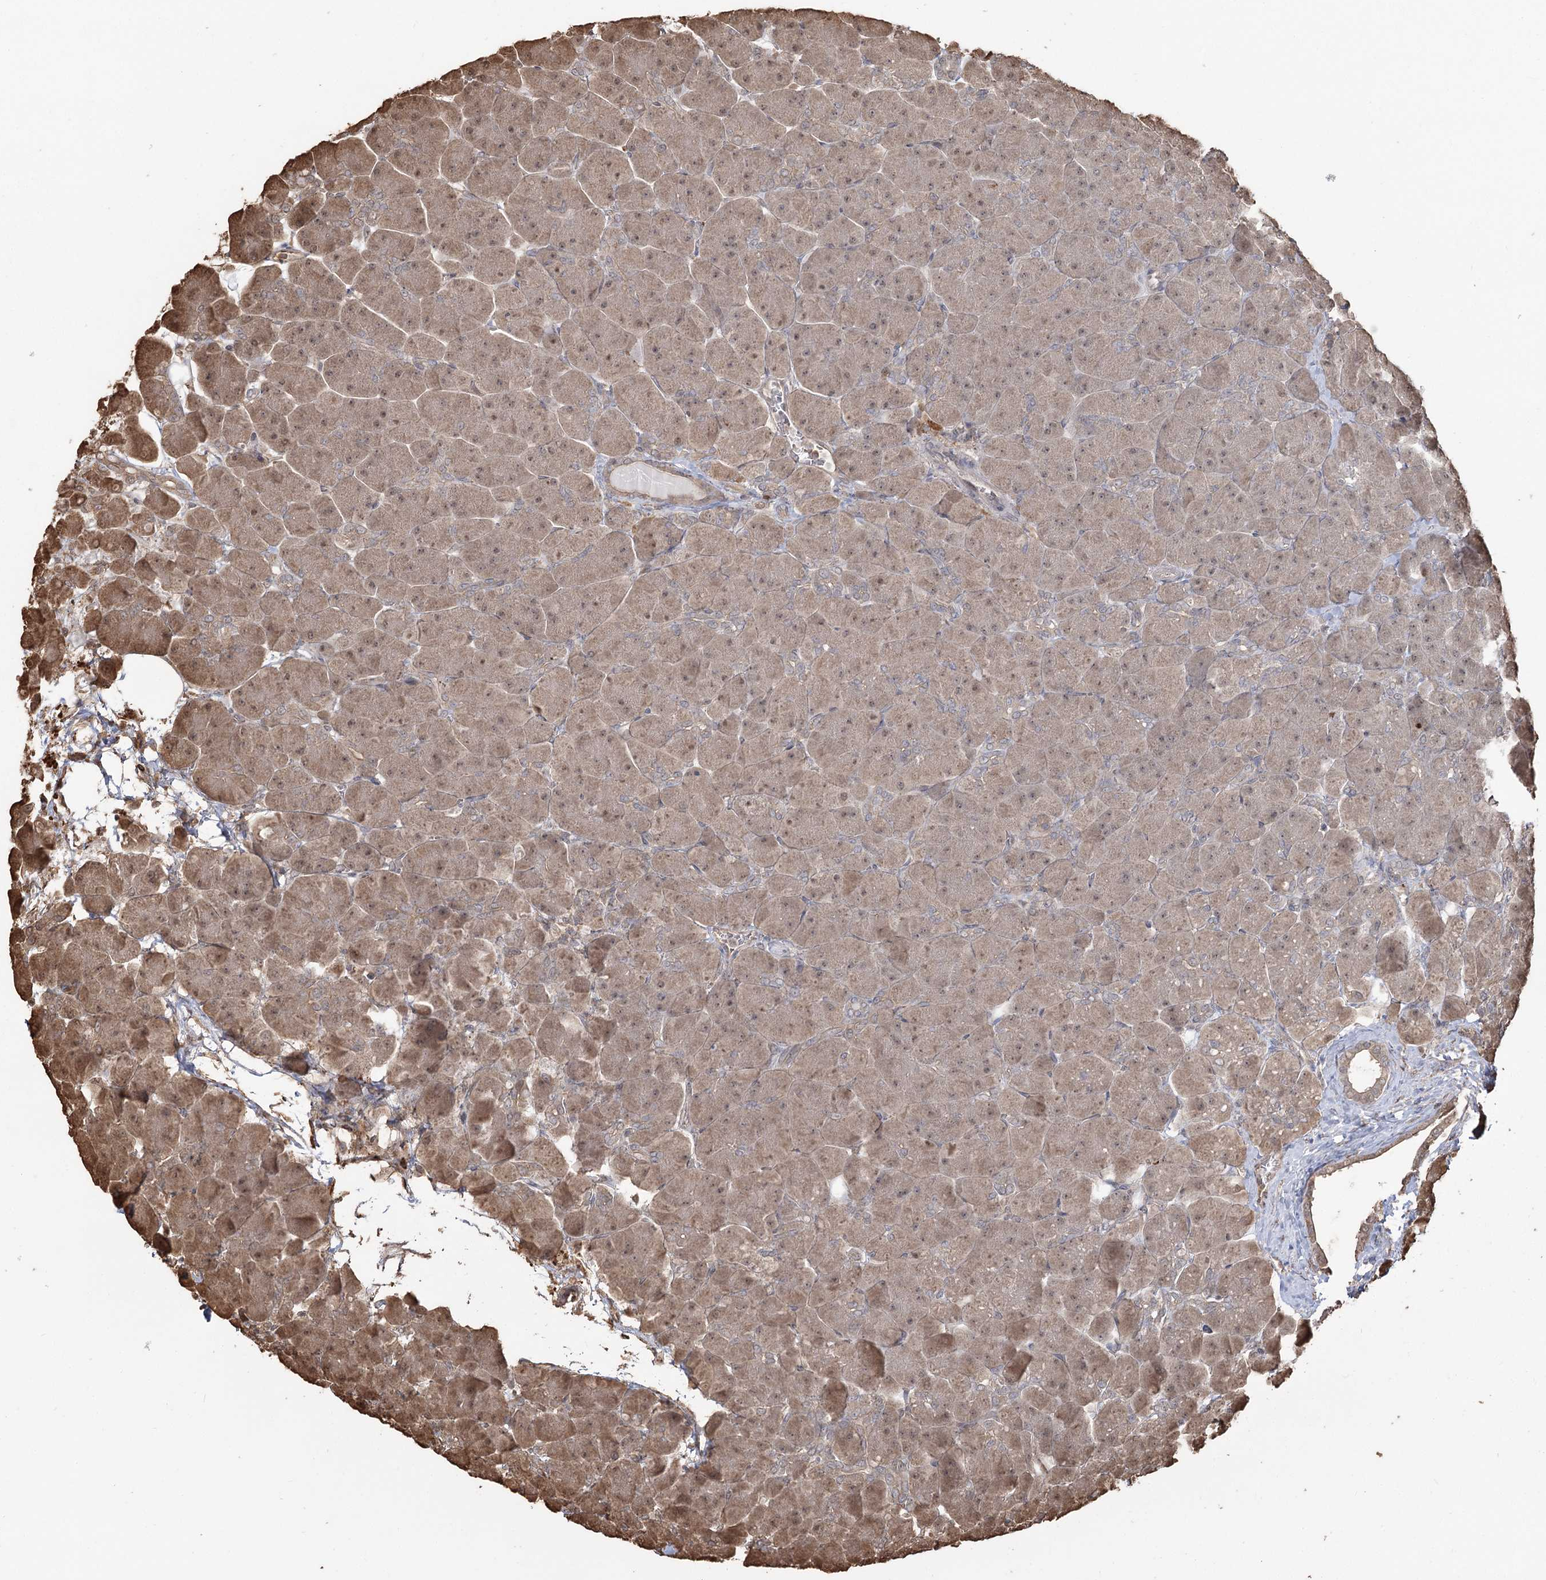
{"staining": {"intensity": "weak", "quantity": "25%-75%", "location": "cytoplasmic/membranous,nuclear"}, "tissue": "pancreas", "cell_type": "Exocrine glandular cells", "image_type": "normal", "snomed": [{"axis": "morphology", "description": "Normal tissue, NOS"}, {"axis": "topography", "description": "Pancreas"}], "caption": "DAB immunohistochemical staining of normal human pancreas reveals weak cytoplasmic/membranous,nuclear protein positivity in approximately 25%-75% of exocrine glandular cells.", "gene": "PLCH1", "patient": {"sex": "male", "age": 66}}